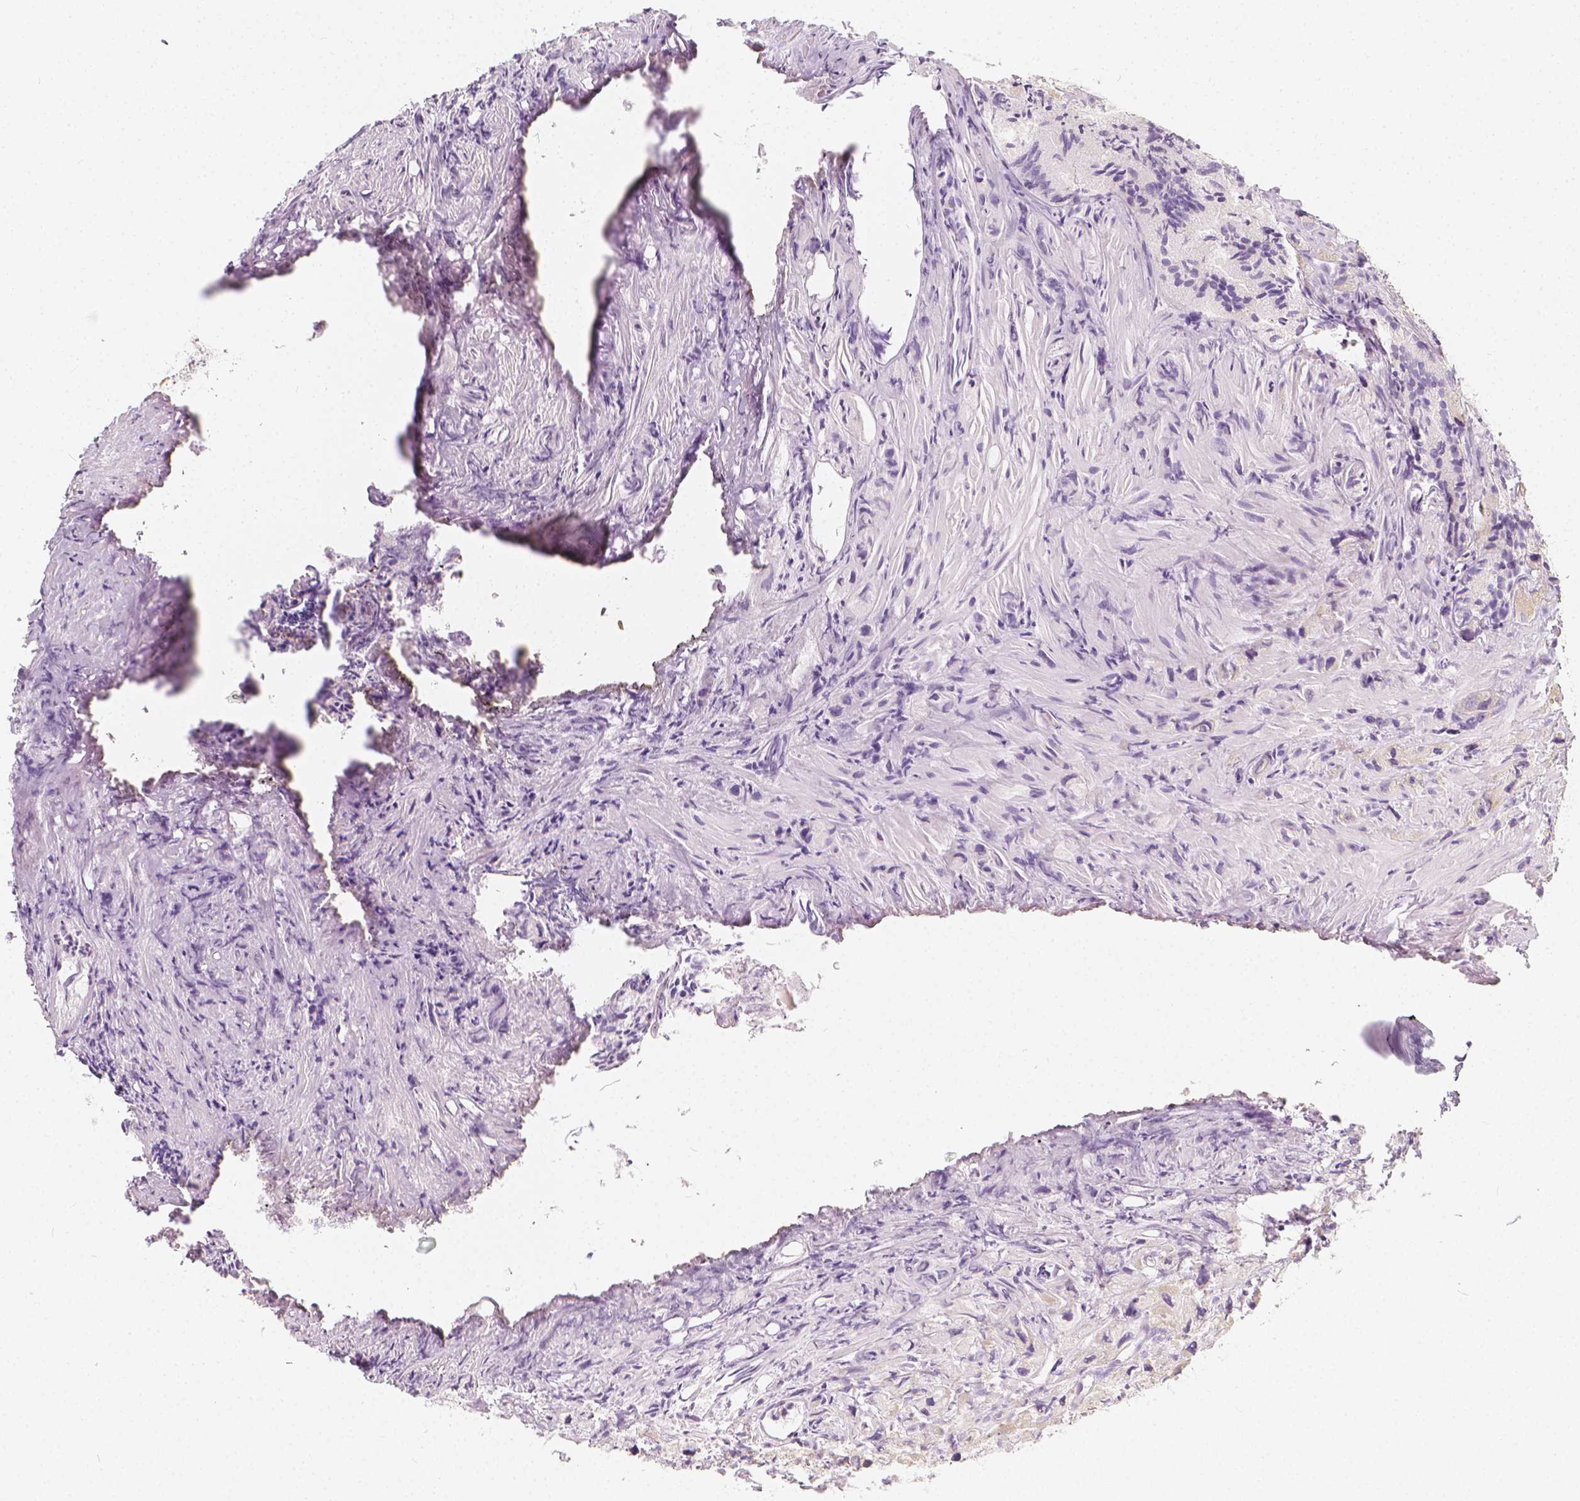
{"staining": {"intensity": "negative", "quantity": "none", "location": "none"}, "tissue": "prostate cancer", "cell_type": "Tumor cells", "image_type": "cancer", "snomed": [{"axis": "morphology", "description": "Adenocarcinoma, High grade"}, {"axis": "topography", "description": "Prostate"}], "caption": "Immunohistochemistry (IHC) of human adenocarcinoma (high-grade) (prostate) displays no expression in tumor cells.", "gene": "RBFOX1", "patient": {"sex": "male", "age": 75}}